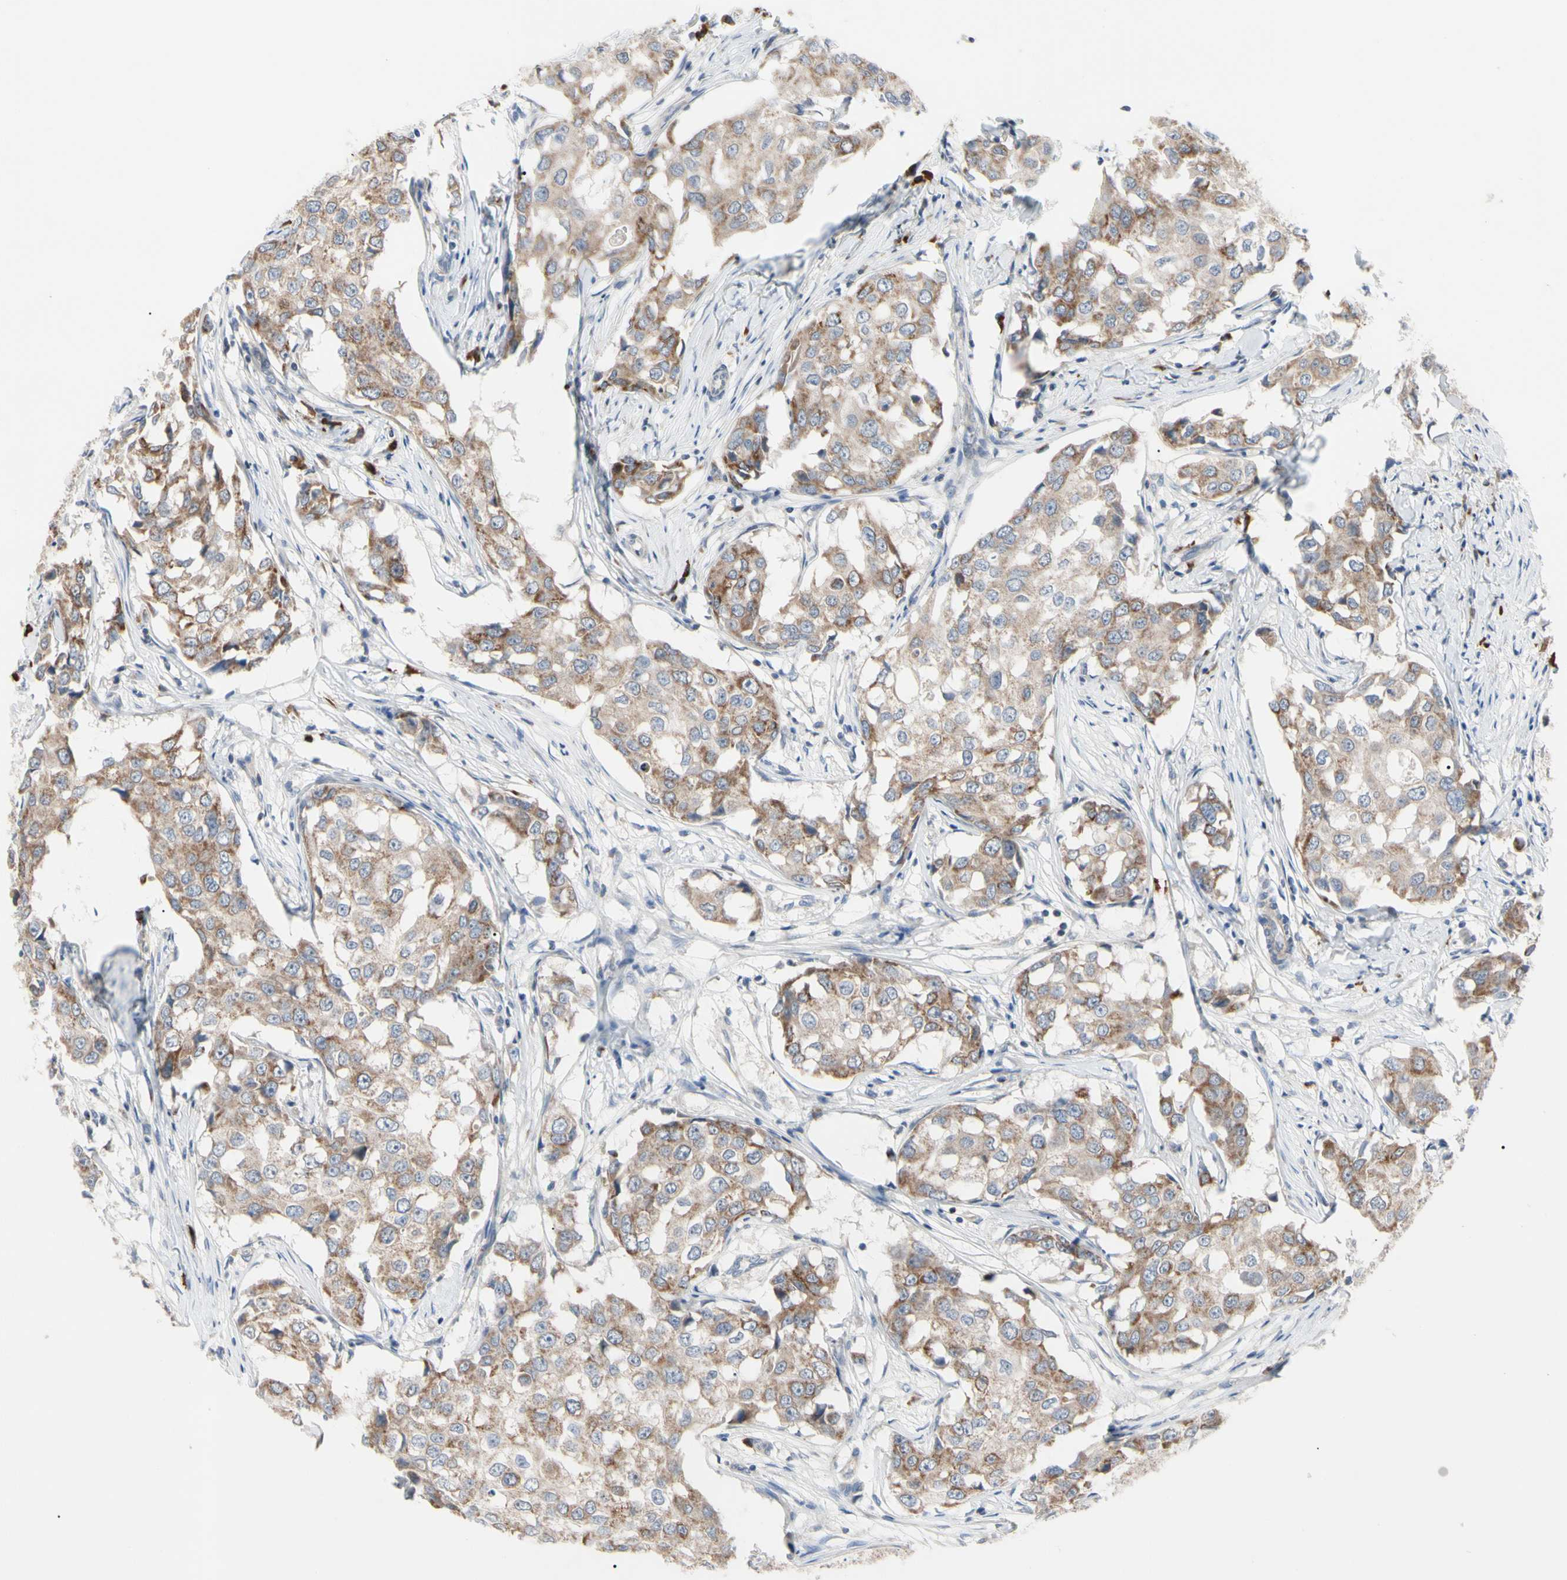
{"staining": {"intensity": "moderate", "quantity": "25%-75%", "location": "cytoplasmic/membranous"}, "tissue": "breast cancer", "cell_type": "Tumor cells", "image_type": "cancer", "snomed": [{"axis": "morphology", "description": "Duct carcinoma"}, {"axis": "topography", "description": "Breast"}], "caption": "The immunohistochemical stain shows moderate cytoplasmic/membranous positivity in tumor cells of breast invasive ductal carcinoma tissue.", "gene": "MCL1", "patient": {"sex": "female", "age": 27}}